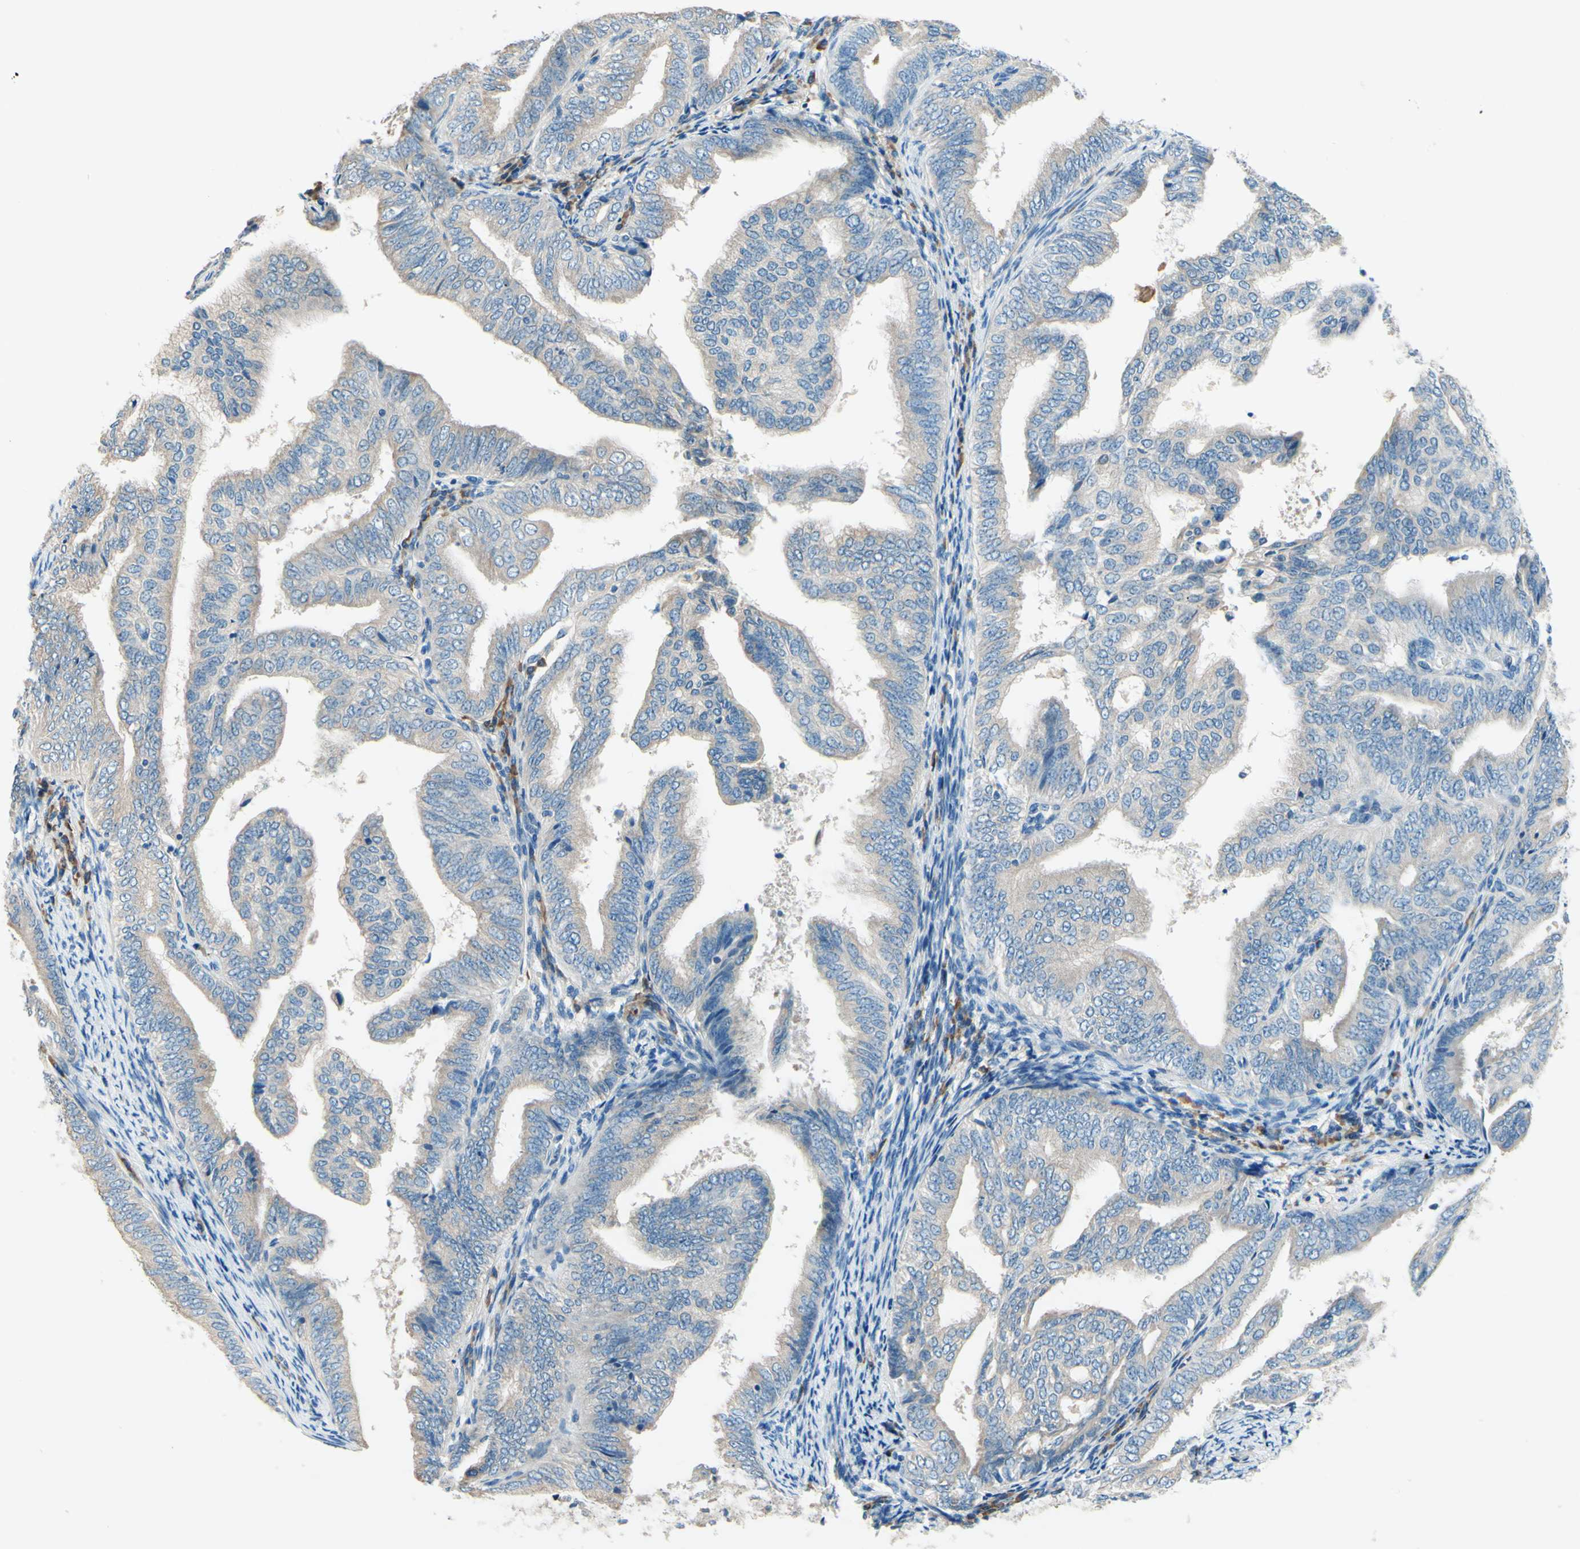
{"staining": {"intensity": "negative", "quantity": "none", "location": "none"}, "tissue": "endometrial cancer", "cell_type": "Tumor cells", "image_type": "cancer", "snomed": [{"axis": "morphology", "description": "Adenocarcinoma, NOS"}, {"axis": "topography", "description": "Endometrium"}], "caption": "High magnification brightfield microscopy of endometrial cancer (adenocarcinoma) stained with DAB (3,3'-diaminobenzidine) (brown) and counterstained with hematoxylin (blue): tumor cells show no significant positivity. (DAB IHC with hematoxylin counter stain).", "gene": "PASD1", "patient": {"sex": "female", "age": 58}}